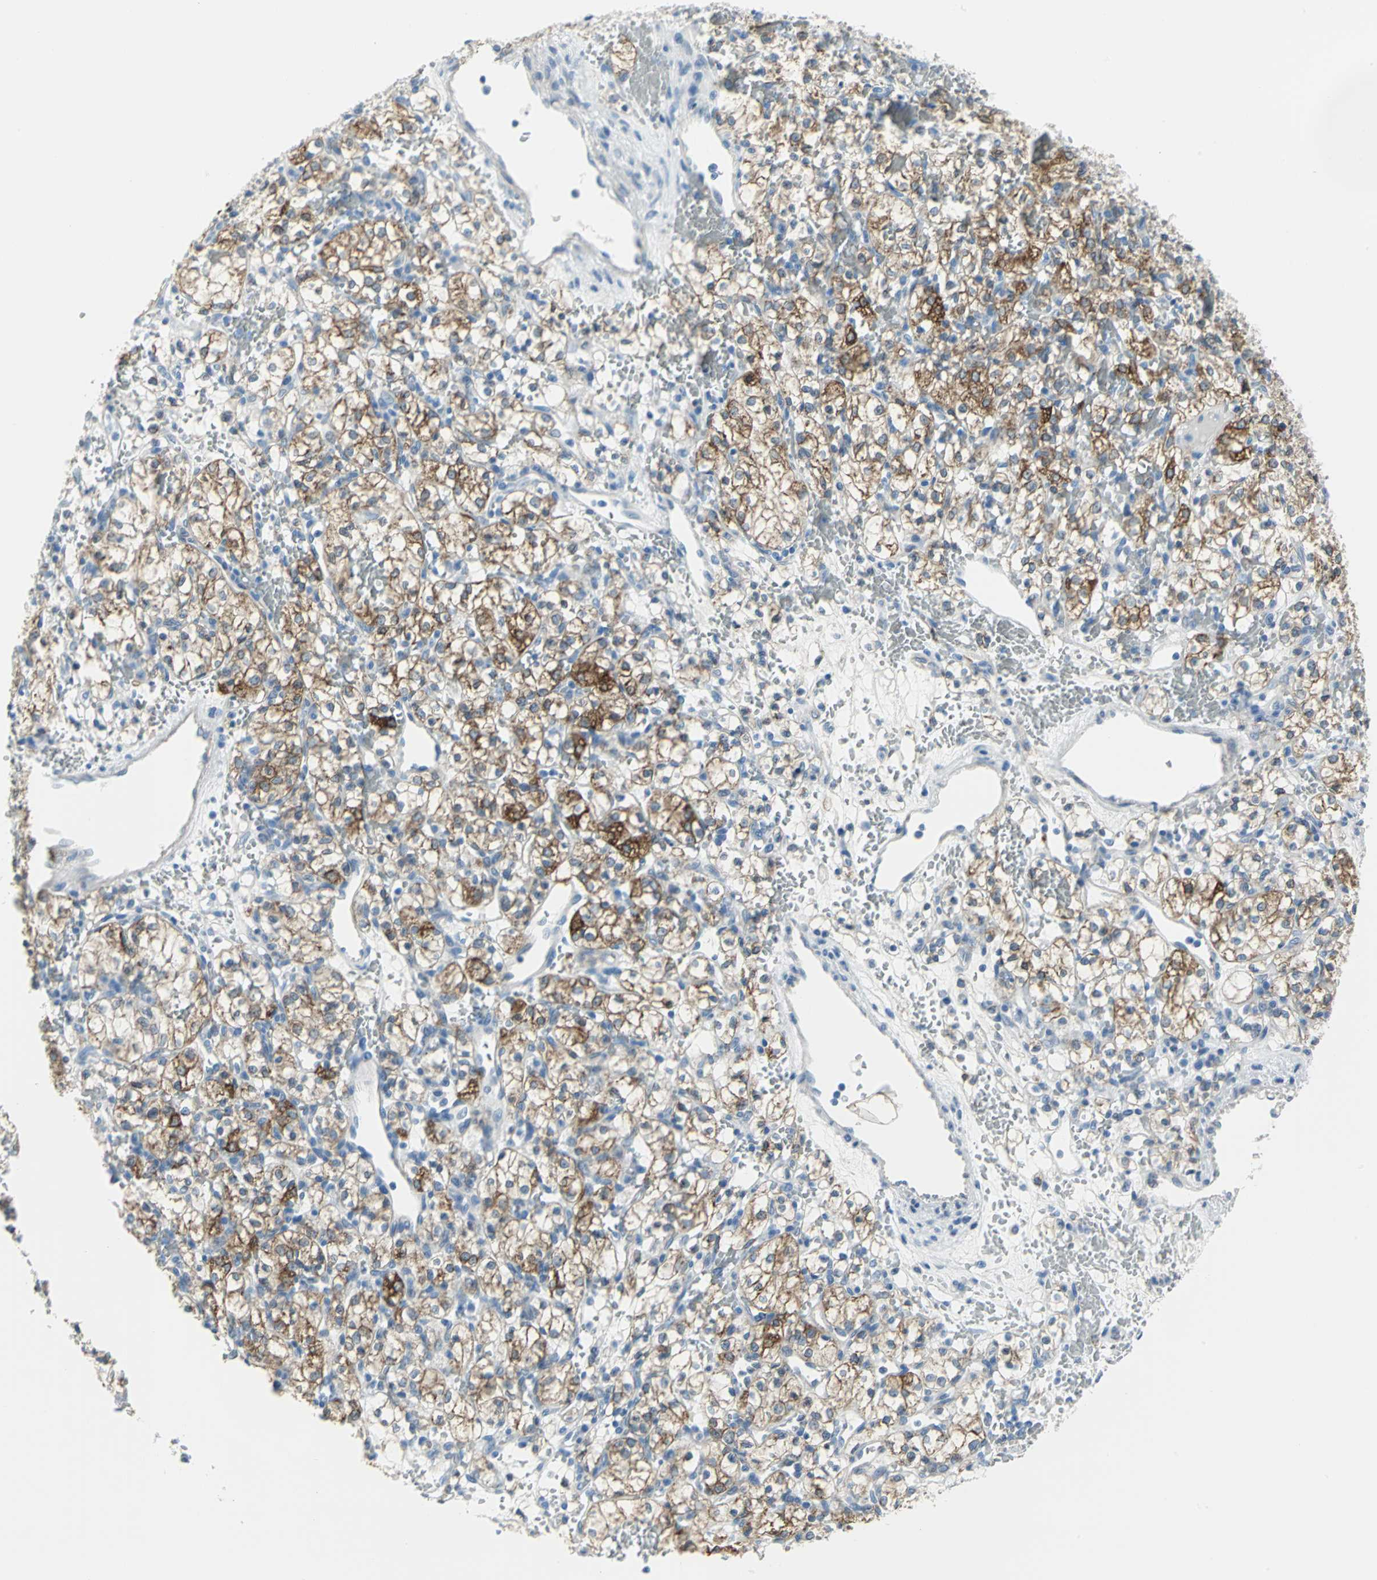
{"staining": {"intensity": "strong", "quantity": "25%-75%", "location": "cytoplasmic/membranous"}, "tissue": "renal cancer", "cell_type": "Tumor cells", "image_type": "cancer", "snomed": [{"axis": "morphology", "description": "Adenocarcinoma, NOS"}, {"axis": "topography", "description": "Kidney"}], "caption": "Tumor cells display high levels of strong cytoplasmic/membranous positivity in about 25%-75% of cells in renal cancer. (Stains: DAB (3,3'-diaminobenzidine) in brown, nuclei in blue, Microscopy: brightfield microscopy at high magnification).", "gene": "CYB5A", "patient": {"sex": "female", "age": 60}}